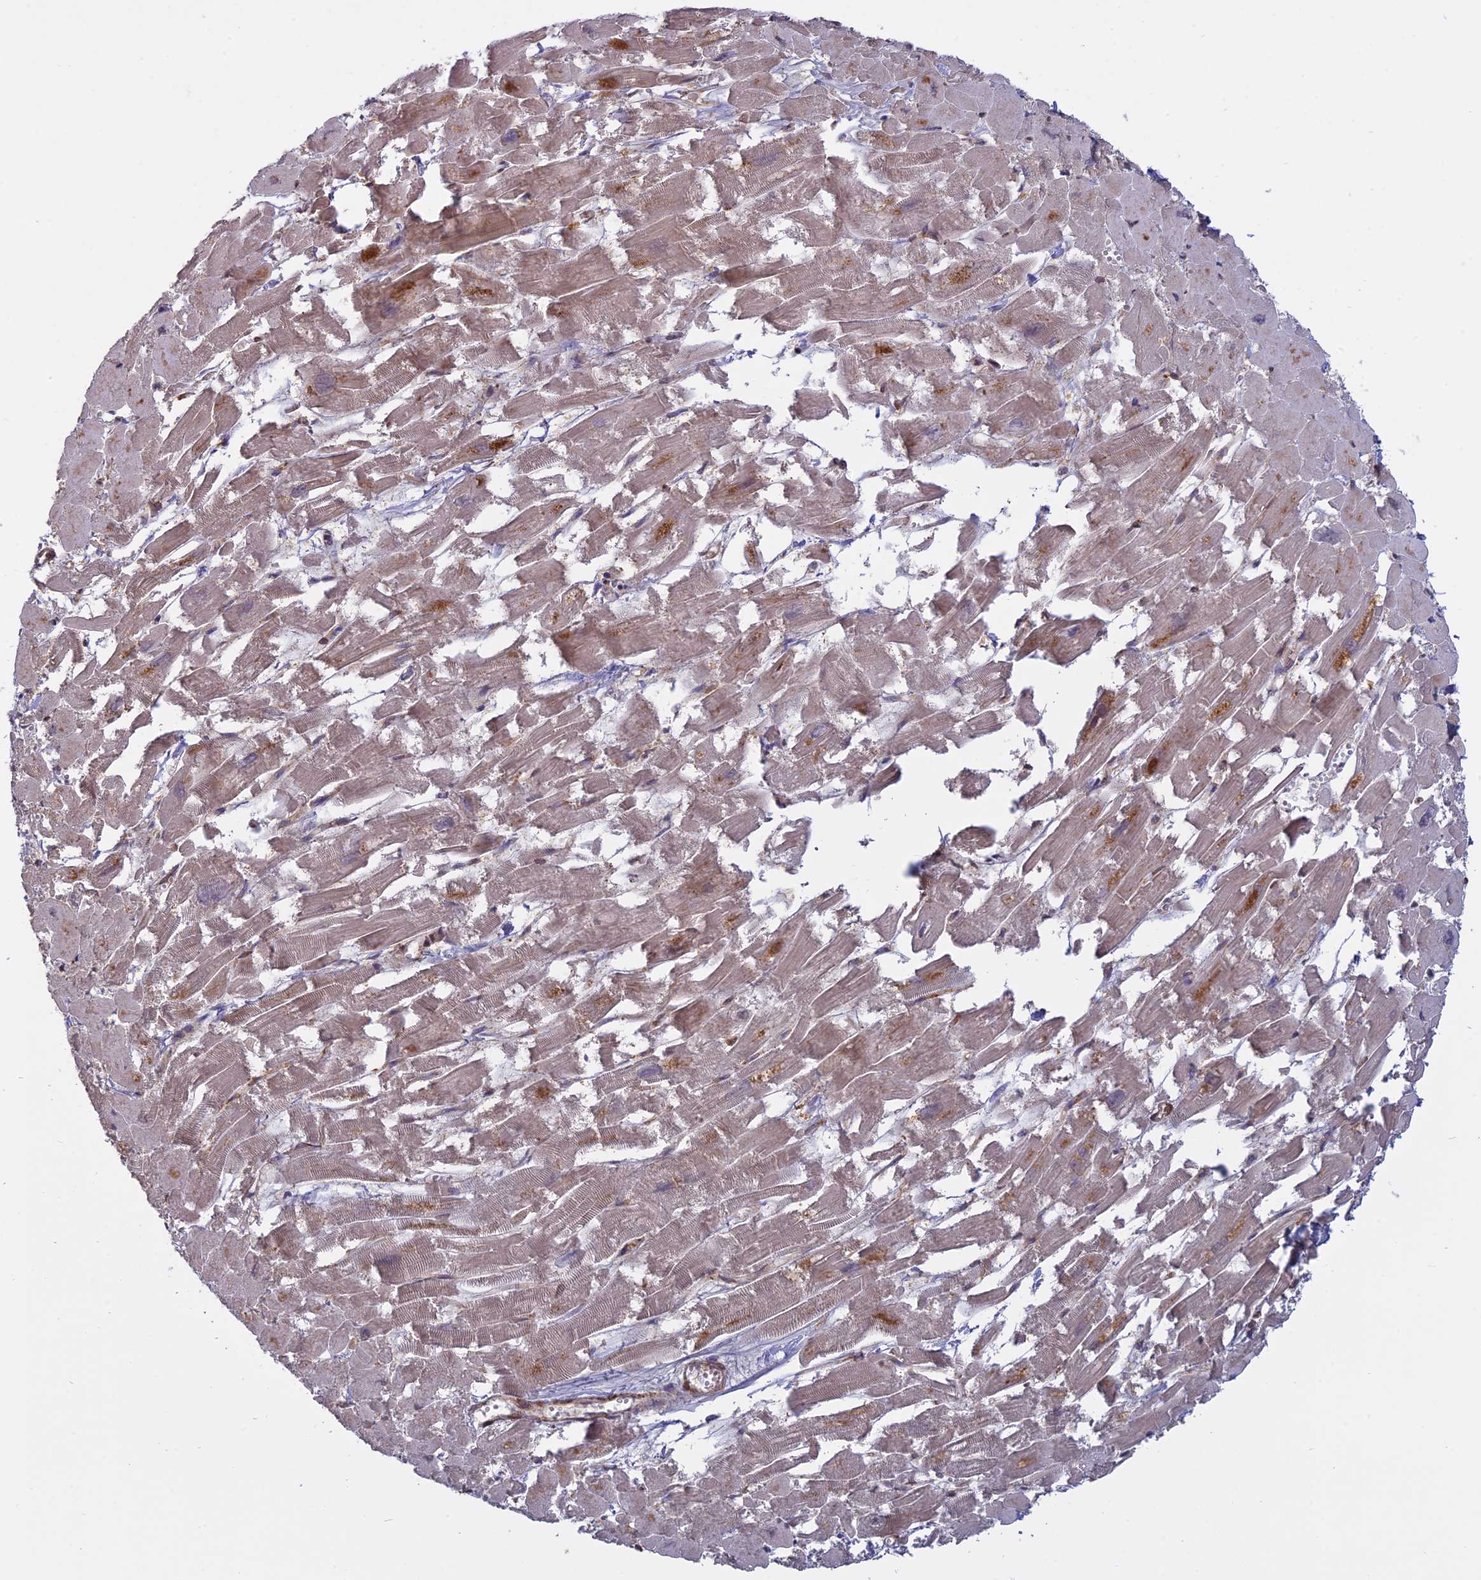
{"staining": {"intensity": "weak", "quantity": "25%-75%", "location": "cytoplasmic/membranous"}, "tissue": "heart muscle", "cell_type": "Cardiomyocytes", "image_type": "normal", "snomed": [{"axis": "morphology", "description": "Normal tissue, NOS"}, {"axis": "topography", "description": "Heart"}], "caption": "Immunohistochemistry image of normal heart muscle: human heart muscle stained using immunohistochemistry (IHC) shows low levels of weak protein expression localized specifically in the cytoplasmic/membranous of cardiomyocytes, appearing as a cytoplasmic/membranous brown color.", "gene": "TMEM208", "patient": {"sex": "male", "age": 54}}